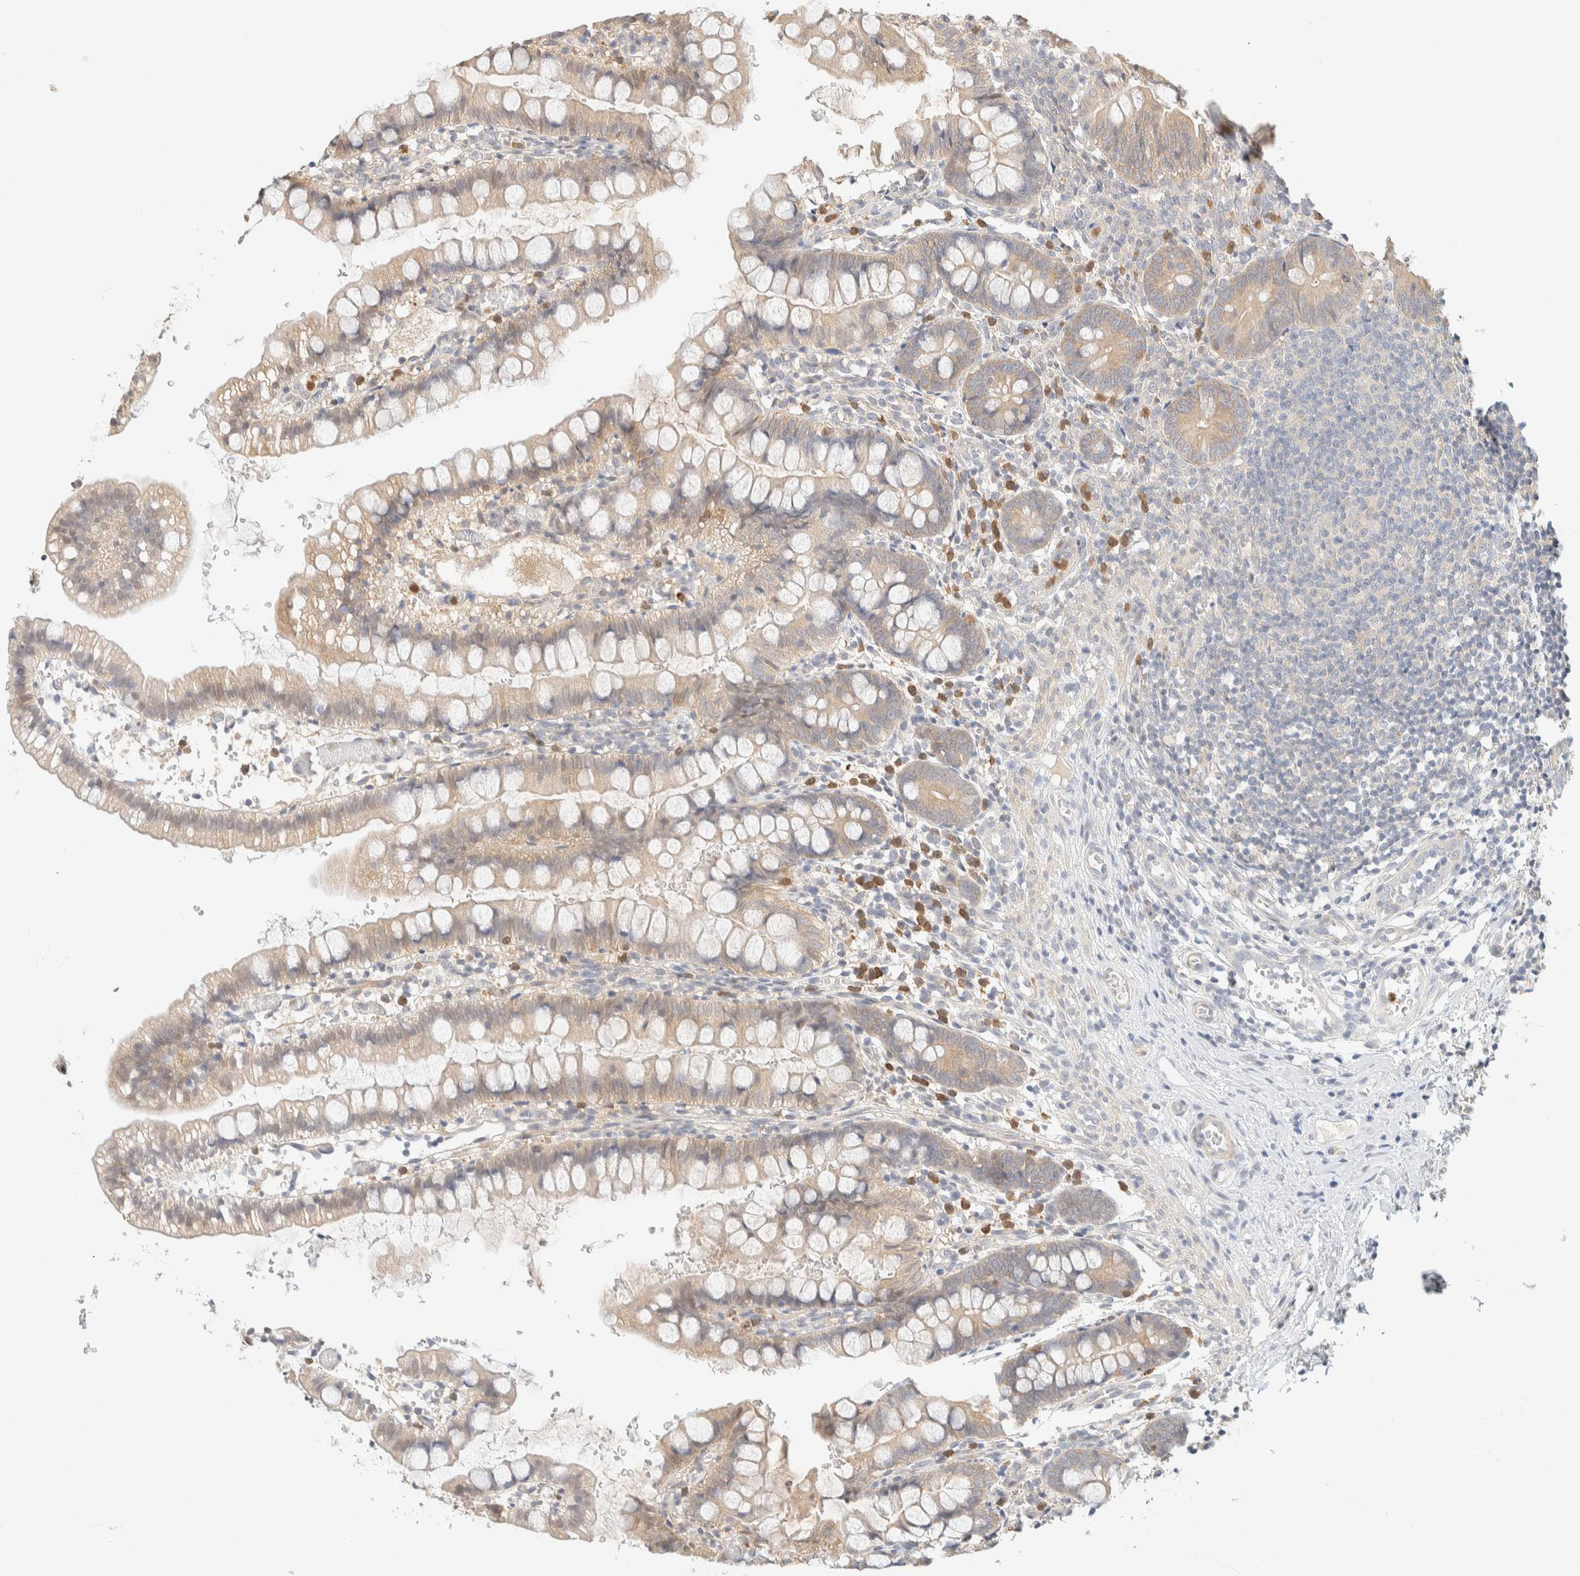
{"staining": {"intensity": "weak", "quantity": ">75%", "location": "cytoplasmic/membranous"}, "tissue": "small intestine", "cell_type": "Glandular cells", "image_type": "normal", "snomed": [{"axis": "morphology", "description": "Normal tissue, NOS"}, {"axis": "morphology", "description": "Developmental malformation"}, {"axis": "topography", "description": "Small intestine"}], "caption": "Brown immunohistochemical staining in benign human small intestine reveals weak cytoplasmic/membranous expression in about >75% of glandular cells. (DAB (3,3'-diaminobenzidine) IHC, brown staining for protein, blue staining for nuclei).", "gene": "GPI", "patient": {"sex": "male"}}